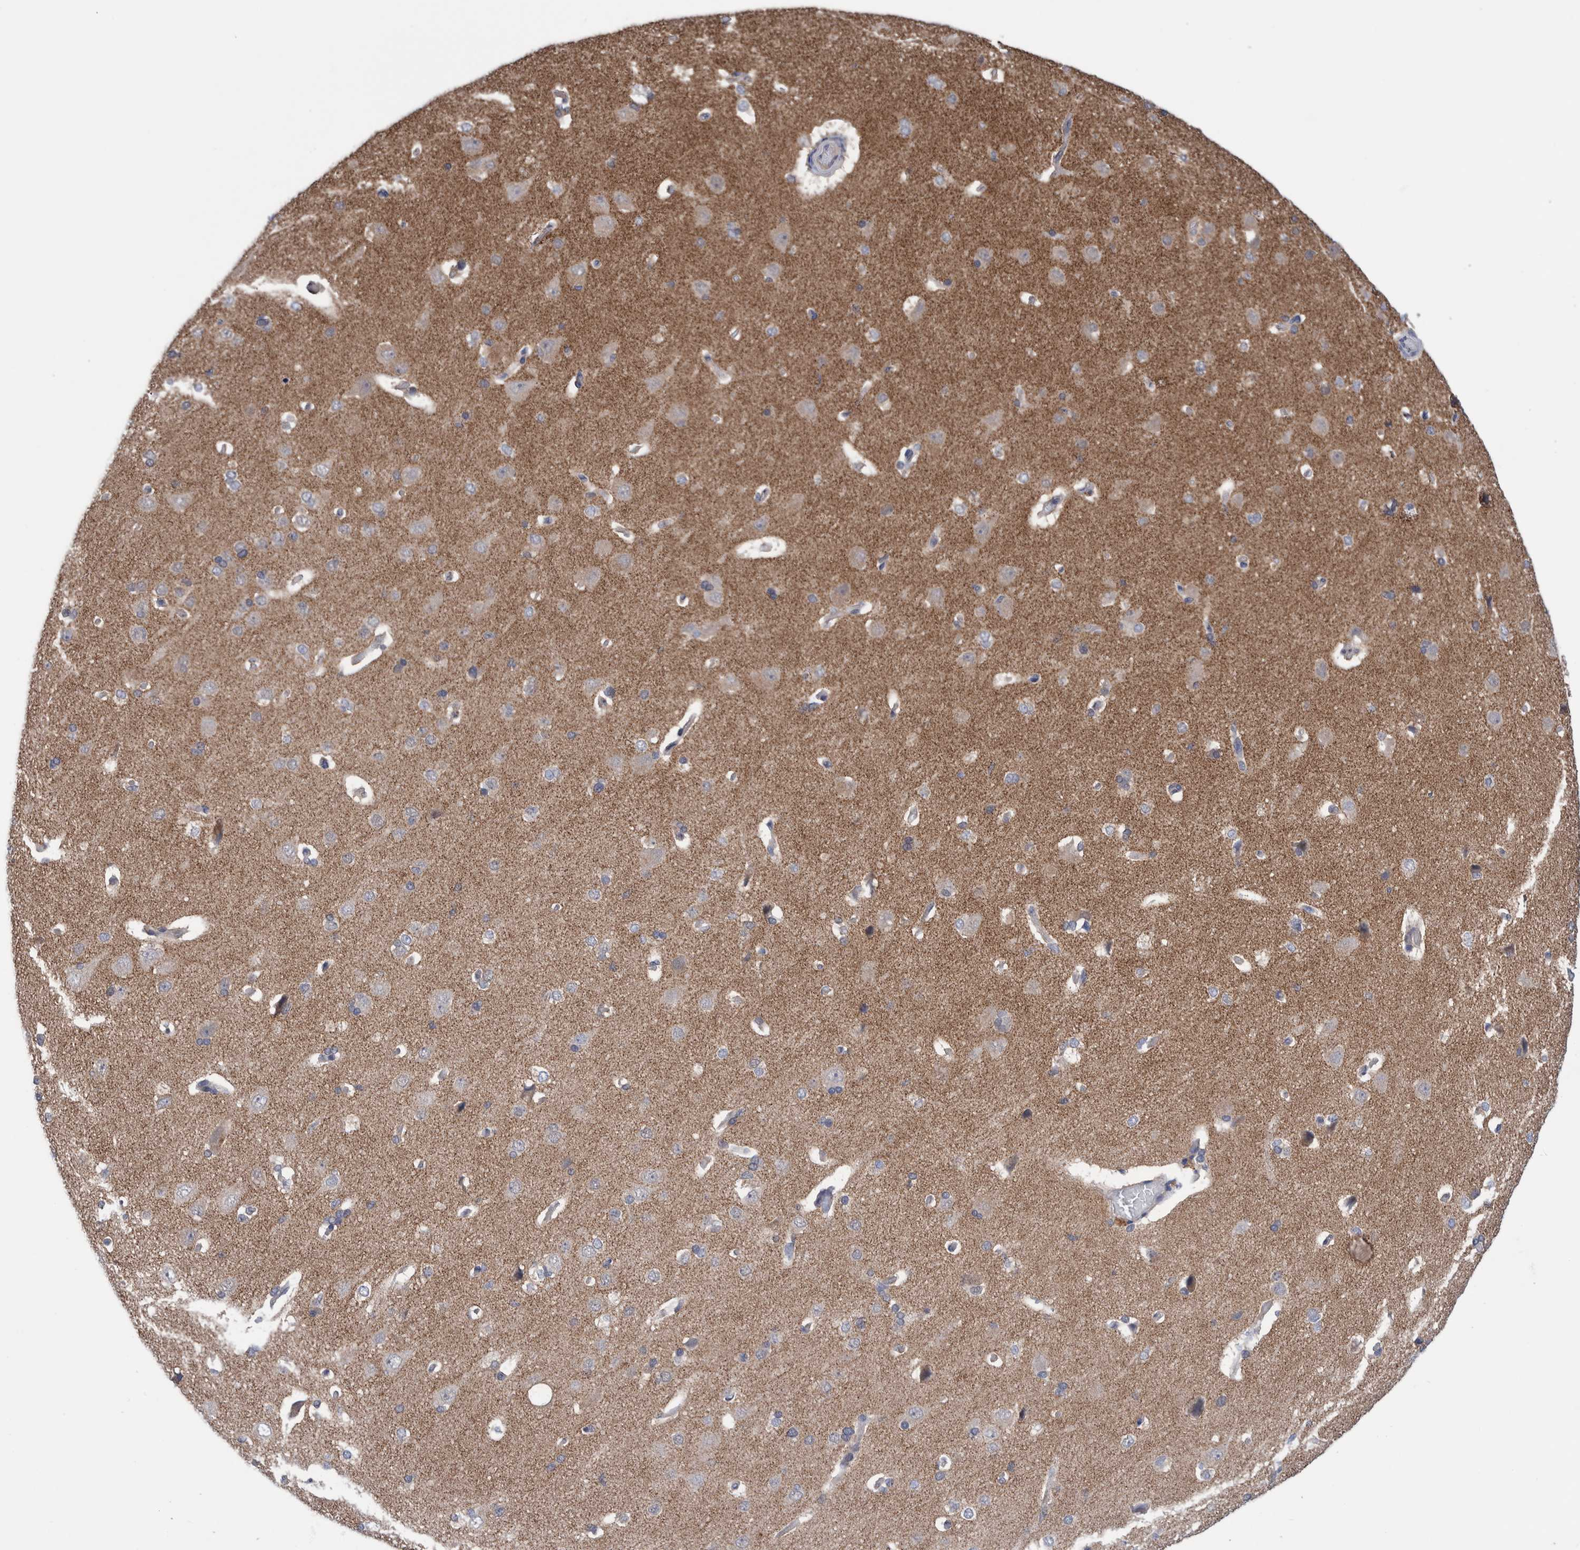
{"staining": {"intensity": "negative", "quantity": "none", "location": "none"}, "tissue": "cerebral cortex", "cell_type": "Endothelial cells", "image_type": "normal", "snomed": [{"axis": "morphology", "description": "Normal tissue, NOS"}, {"axis": "topography", "description": "Cerebral cortex"}], "caption": "There is no significant expression in endothelial cells of cerebral cortex. (Brightfield microscopy of DAB immunohistochemistry (IHC) at high magnification).", "gene": "PFAS", "patient": {"sex": "male", "age": 62}}